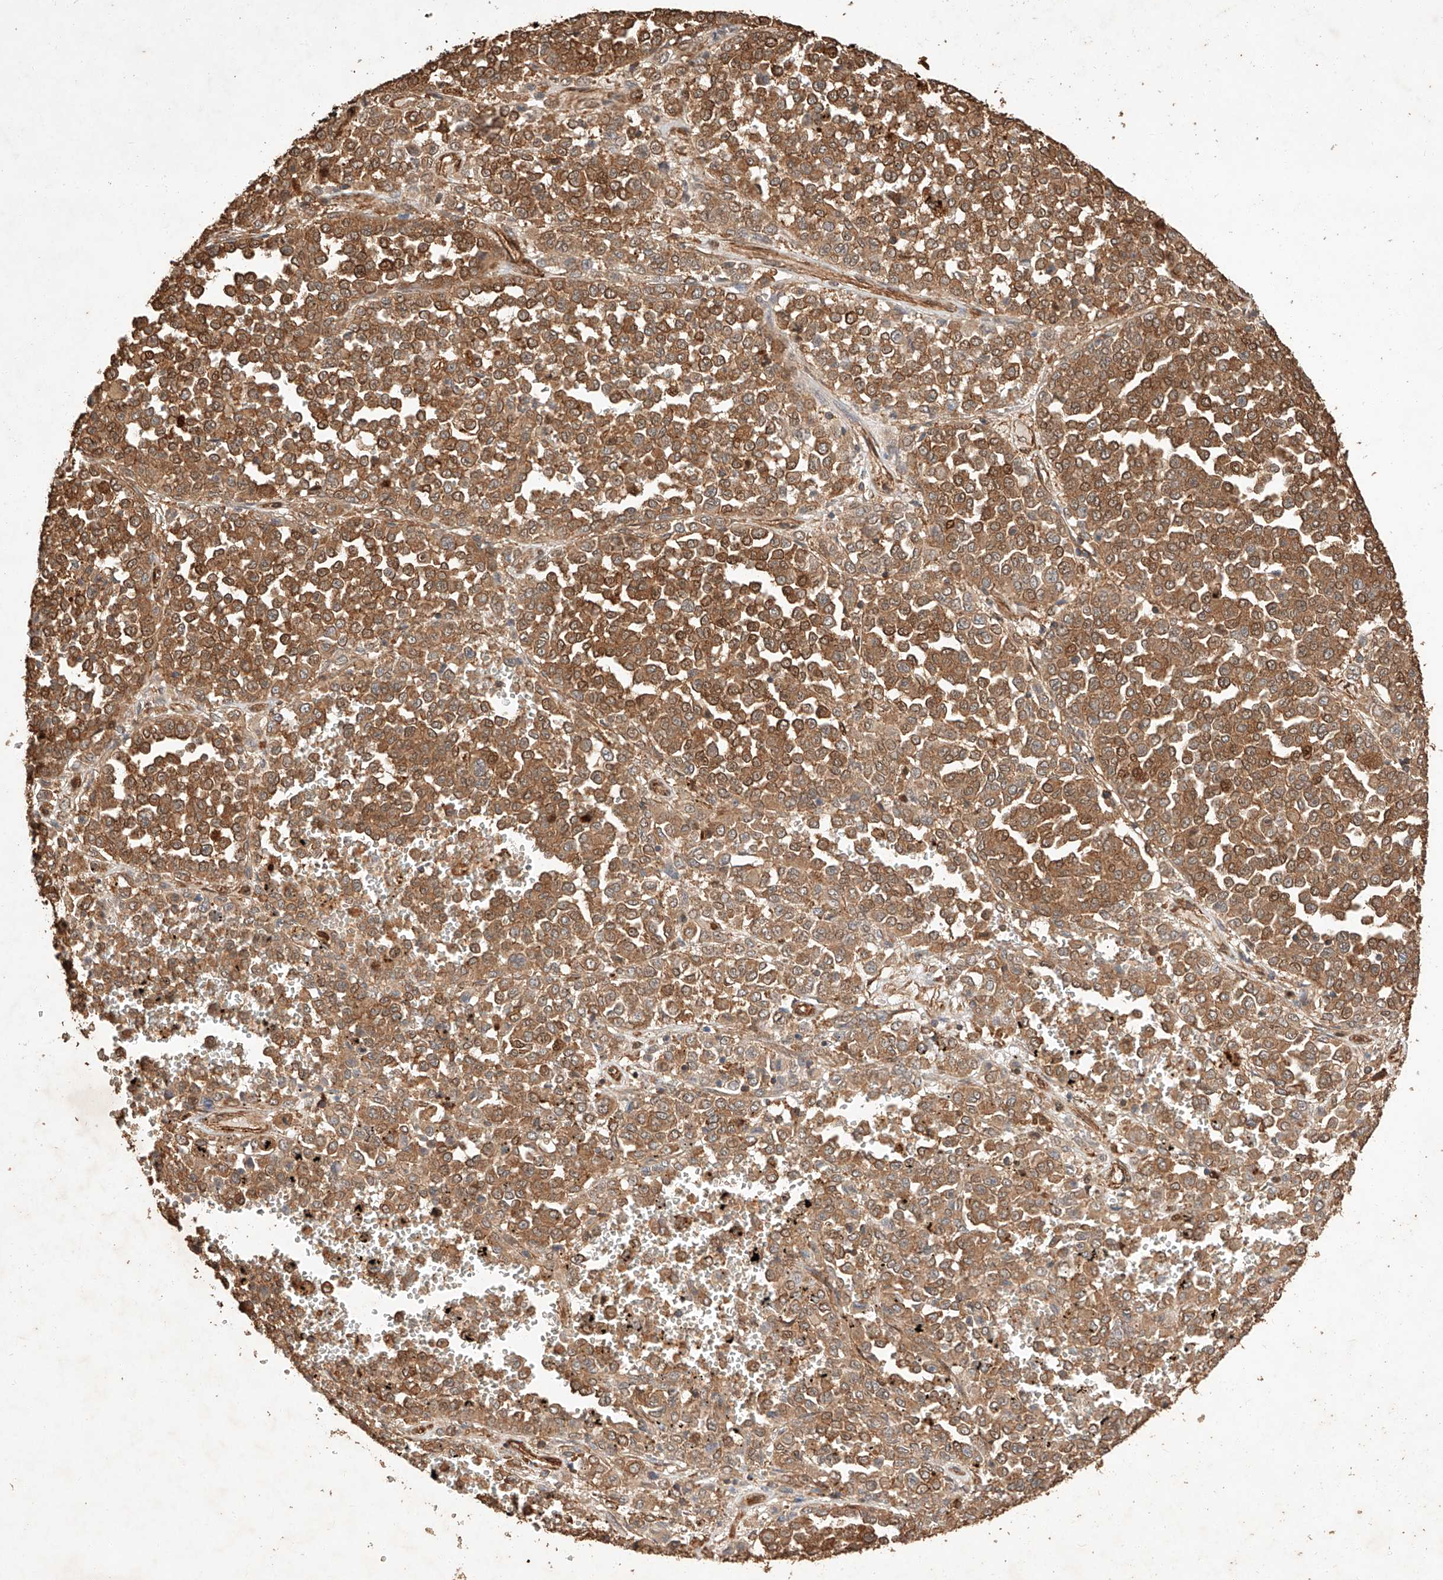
{"staining": {"intensity": "moderate", "quantity": ">75%", "location": "cytoplasmic/membranous"}, "tissue": "melanoma", "cell_type": "Tumor cells", "image_type": "cancer", "snomed": [{"axis": "morphology", "description": "Malignant melanoma, Metastatic site"}, {"axis": "topography", "description": "Pancreas"}], "caption": "Malignant melanoma (metastatic site) was stained to show a protein in brown. There is medium levels of moderate cytoplasmic/membranous staining in approximately >75% of tumor cells. (IHC, brightfield microscopy, high magnification).", "gene": "GHDC", "patient": {"sex": "female", "age": 30}}